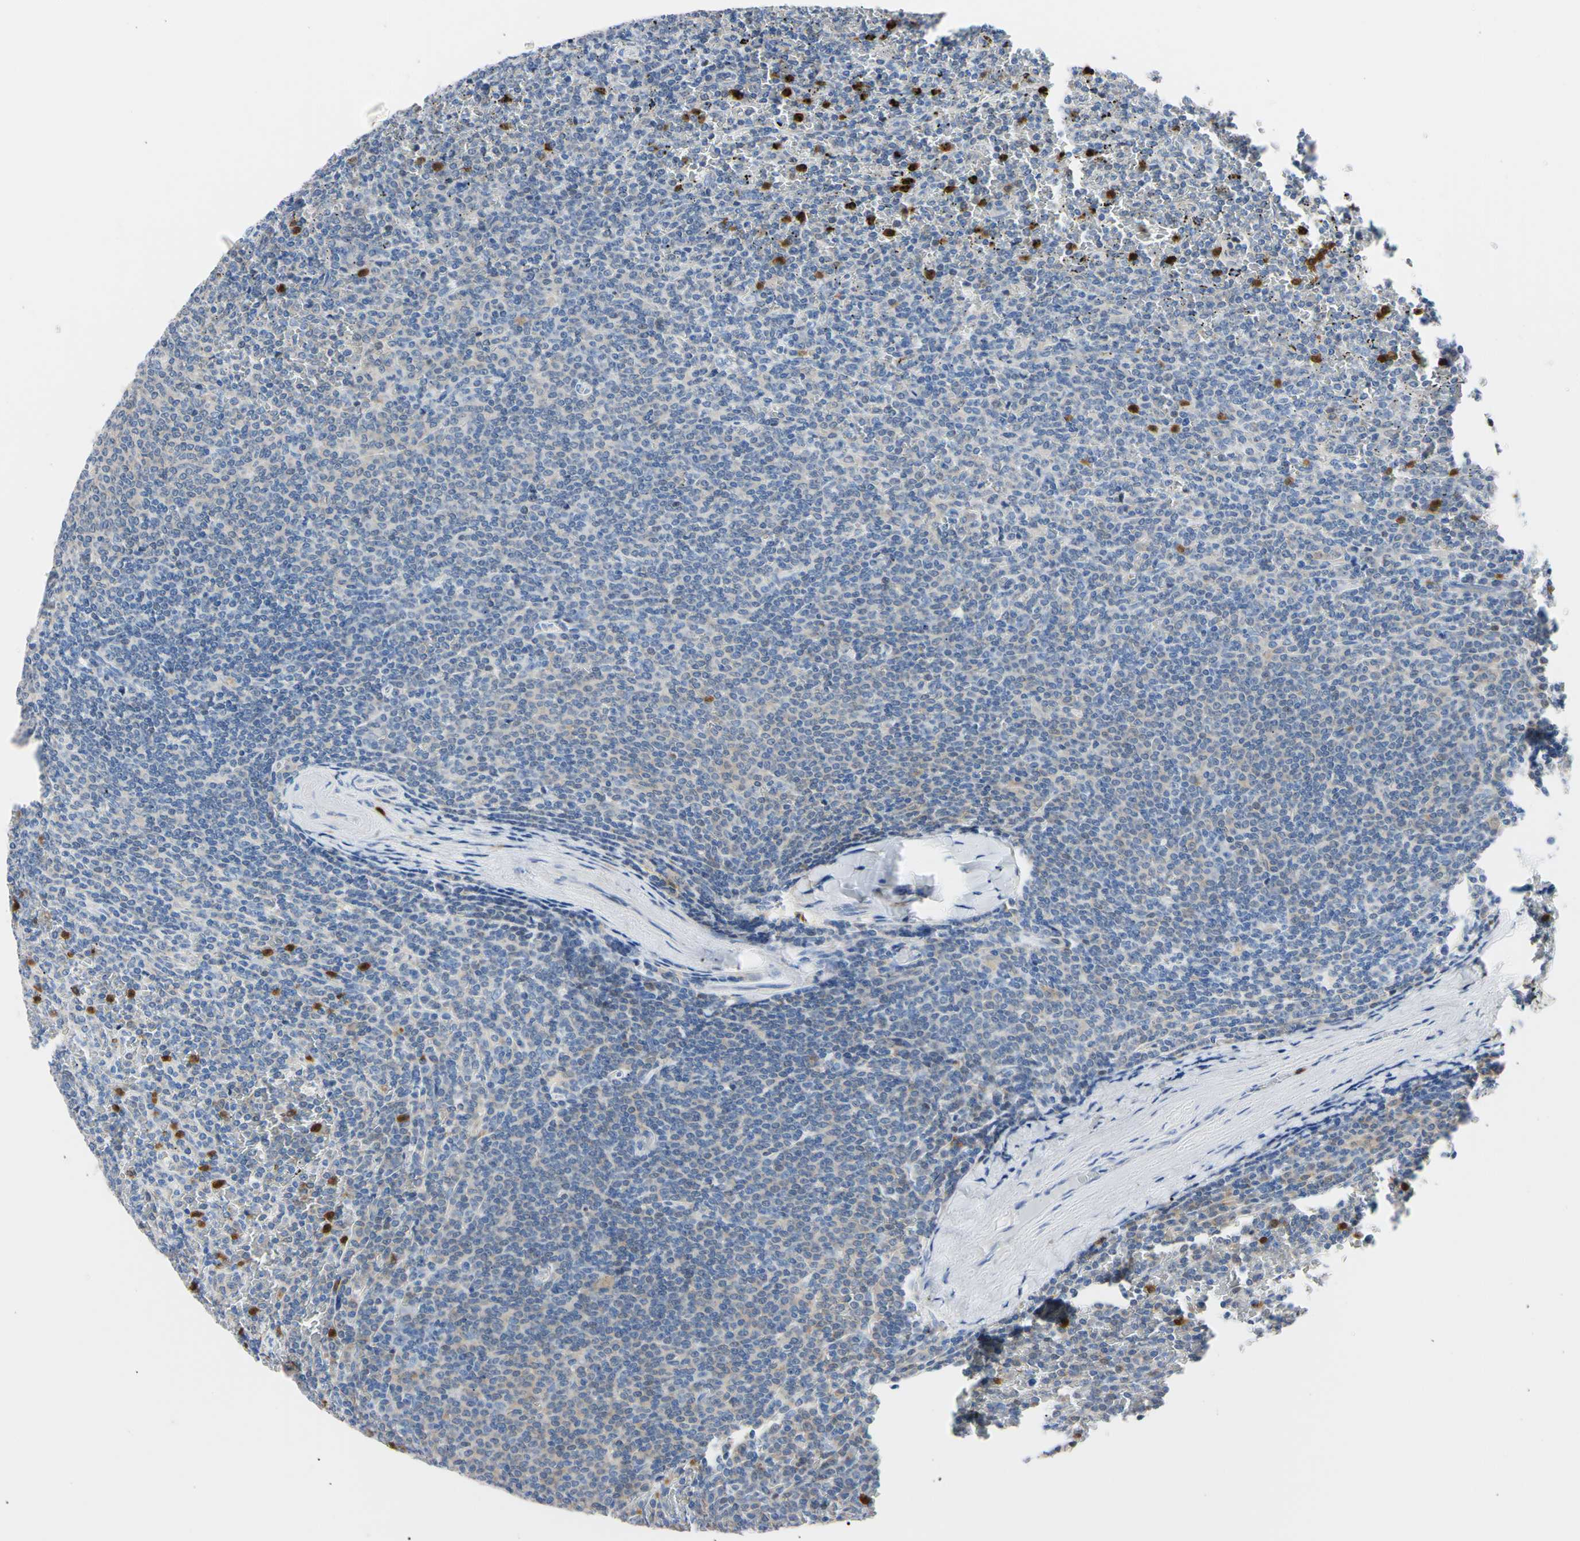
{"staining": {"intensity": "negative", "quantity": "none", "location": "none"}, "tissue": "lymphoma", "cell_type": "Tumor cells", "image_type": "cancer", "snomed": [{"axis": "morphology", "description": "Malignant lymphoma, non-Hodgkin's type, Low grade"}, {"axis": "topography", "description": "Spleen"}], "caption": "A high-resolution image shows immunohistochemistry staining of malignant lymphoma, non-Hodgkin's type (low-grade), which displays no significant expression in tumor cells.", "gene": "NCF4", "patient": {"sex": "female", "age": 77}}